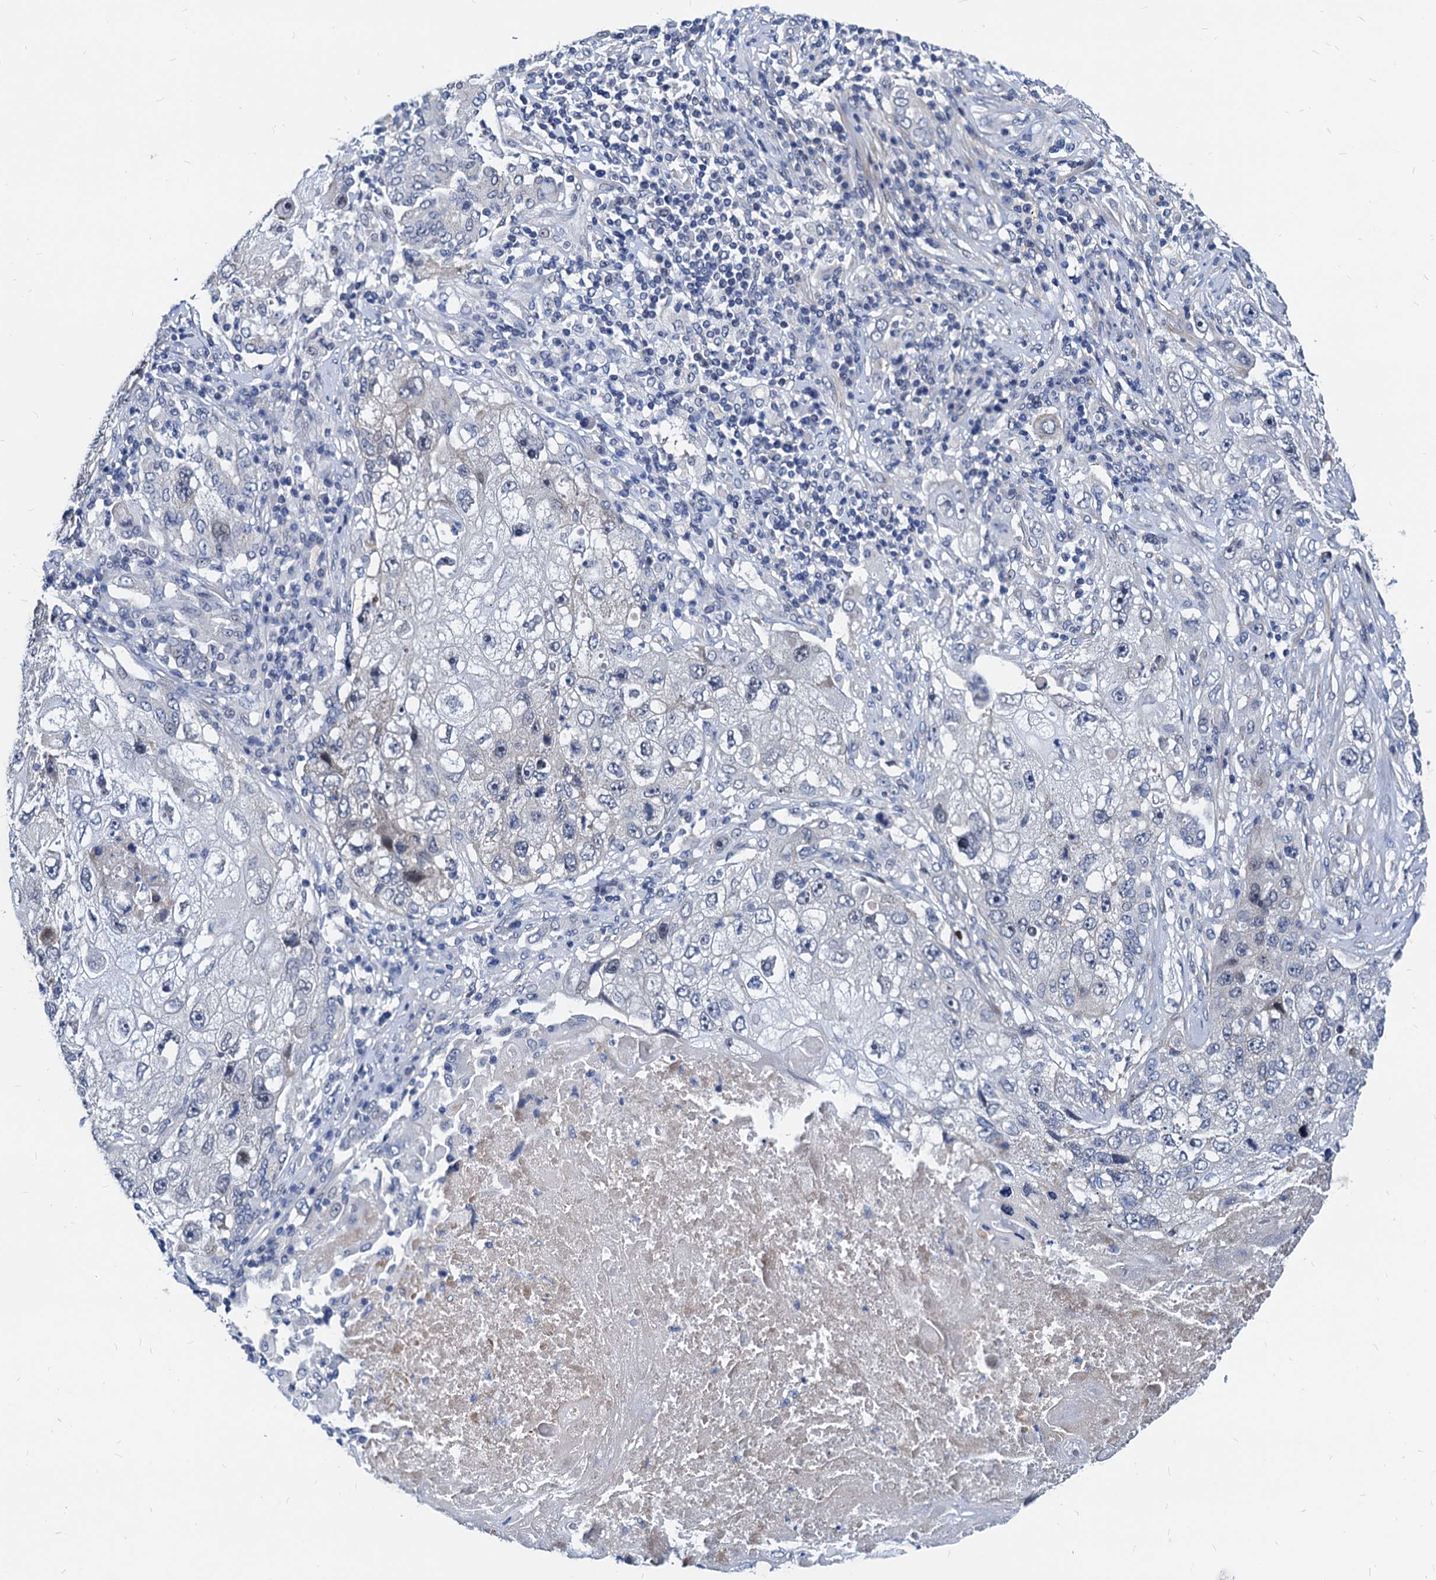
{"staining": {"intensity": "negative", "quantity": "none", "location": "none"}, "tissue": "lung cancer", "cell_type": "Tumor cells", "image_type": "cancer", "snomed": [{"axis": "morphology", "description": "Squamous cell carcinoma, NOS"}, {"axis": "topography", "description": "Lung"}], "caption": "This is a image of immunohistochemistry (IHC) staining of squamous cell carcinoma (lung), which shows no staining in tumor cells.", "gene": "HSF2", "patient": {"sex": "male", "age": 61}}